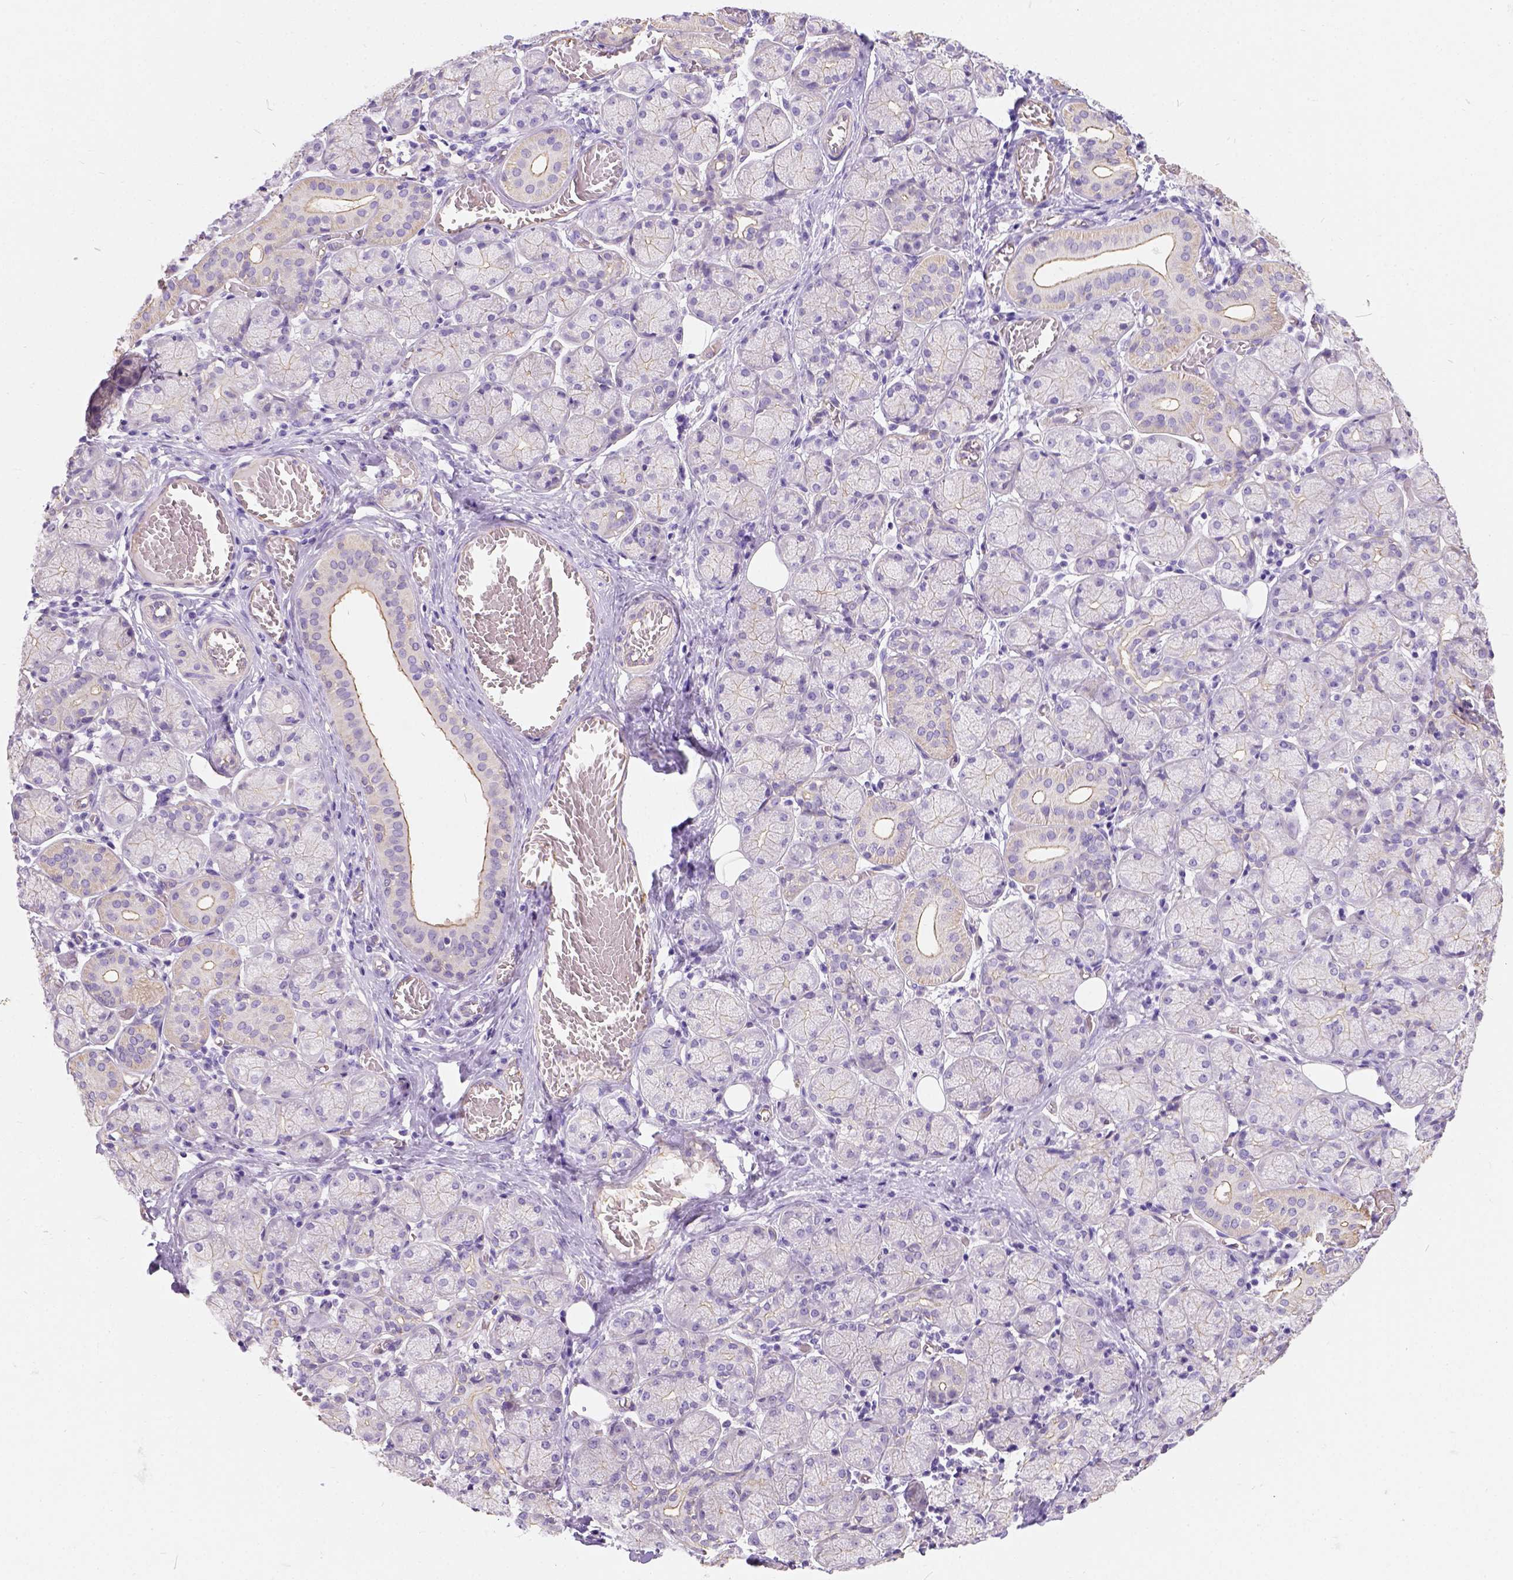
{"staining": {"intensity": "moderate", "quantity": "<25%", "location": "cytoplasmic/membranous"}, "tissue": "salivary gland", "cell_type": "Glandular cells", "image_type": "normal", "snomed": [{"axis": "morphology", "description": "Normal tissue, NOS"}, {"axis": "topography", "description": "Salivary gland"}, {"axis": "topography", "description": "Peripheral nerve tissue"}], "caption": "Immunohistochemistry (IHC) staining of normal salivary gland, which displays low levels of moderate cytoplasmic/membranous expression in approximately <25% of glandular cells indicating moderate cytoplasmic/membranous protein positivity. The staining was performed using DAB (brown) for protein detection and nuclei were counterstained in hematoxylin (blue).", "gene": "PHF7", "patient": {"sex": "female", "age": 24}}